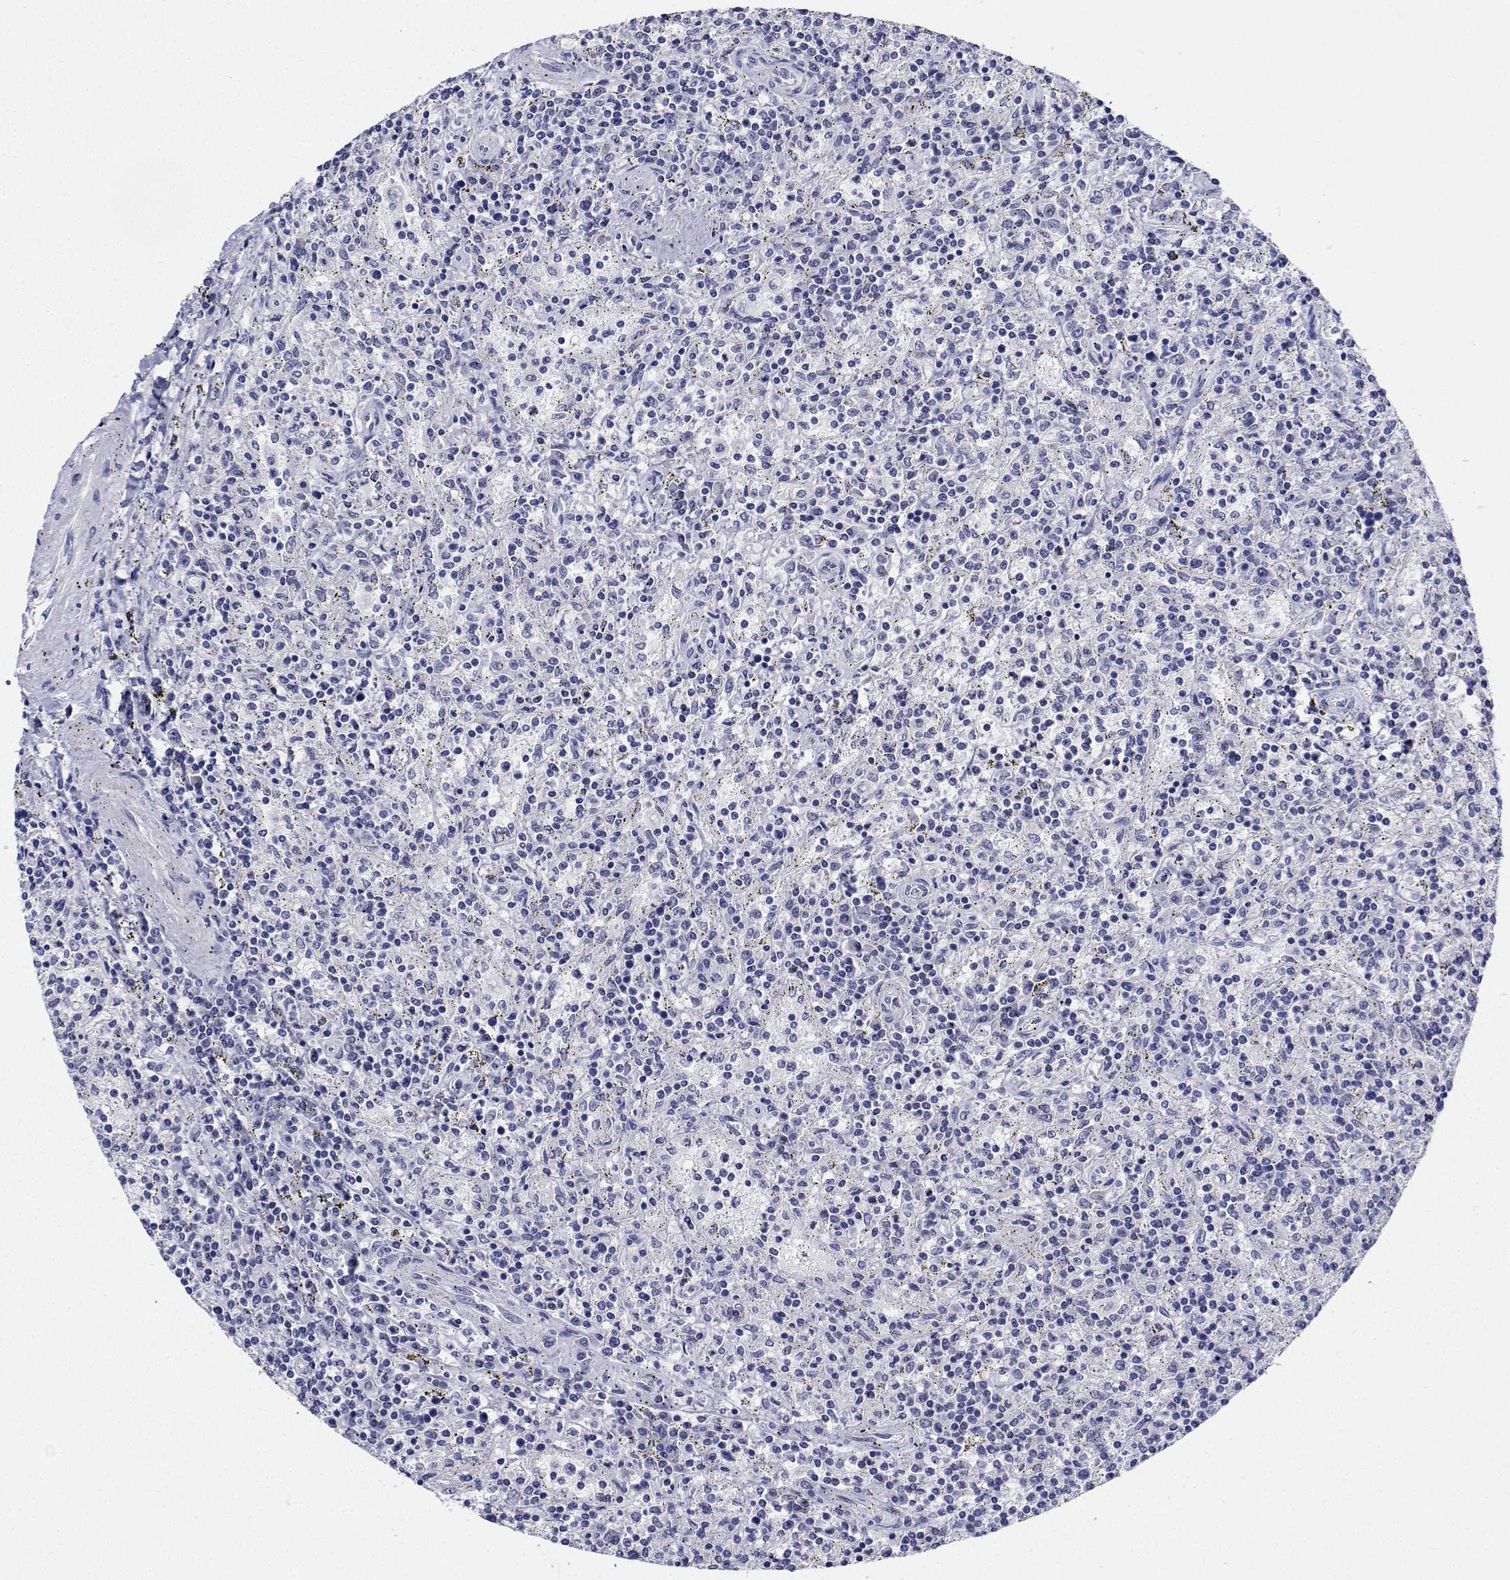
{"staining": {"intensity": "negative", "quantity": "none", "location": "none"}, "tissue": "lymphoma", "cell_type": "Tumor cells", "image_type": "cancer", "snomed": [{"axis": "morphology", "description": "Malignant lymphoma, non-Hodgkin's type, Low grade"}, {"axis": "topography", "description": "Spleen"}], "caption": "Micrograph shows no protein expression in tumor cells of malignant lymphoma, non-Hodgkin's type (low-grade) tissue. (DAB IHC, high magnification).", "gene": "PLXNA4", "patient": {"sex": "male", "age": 62}}